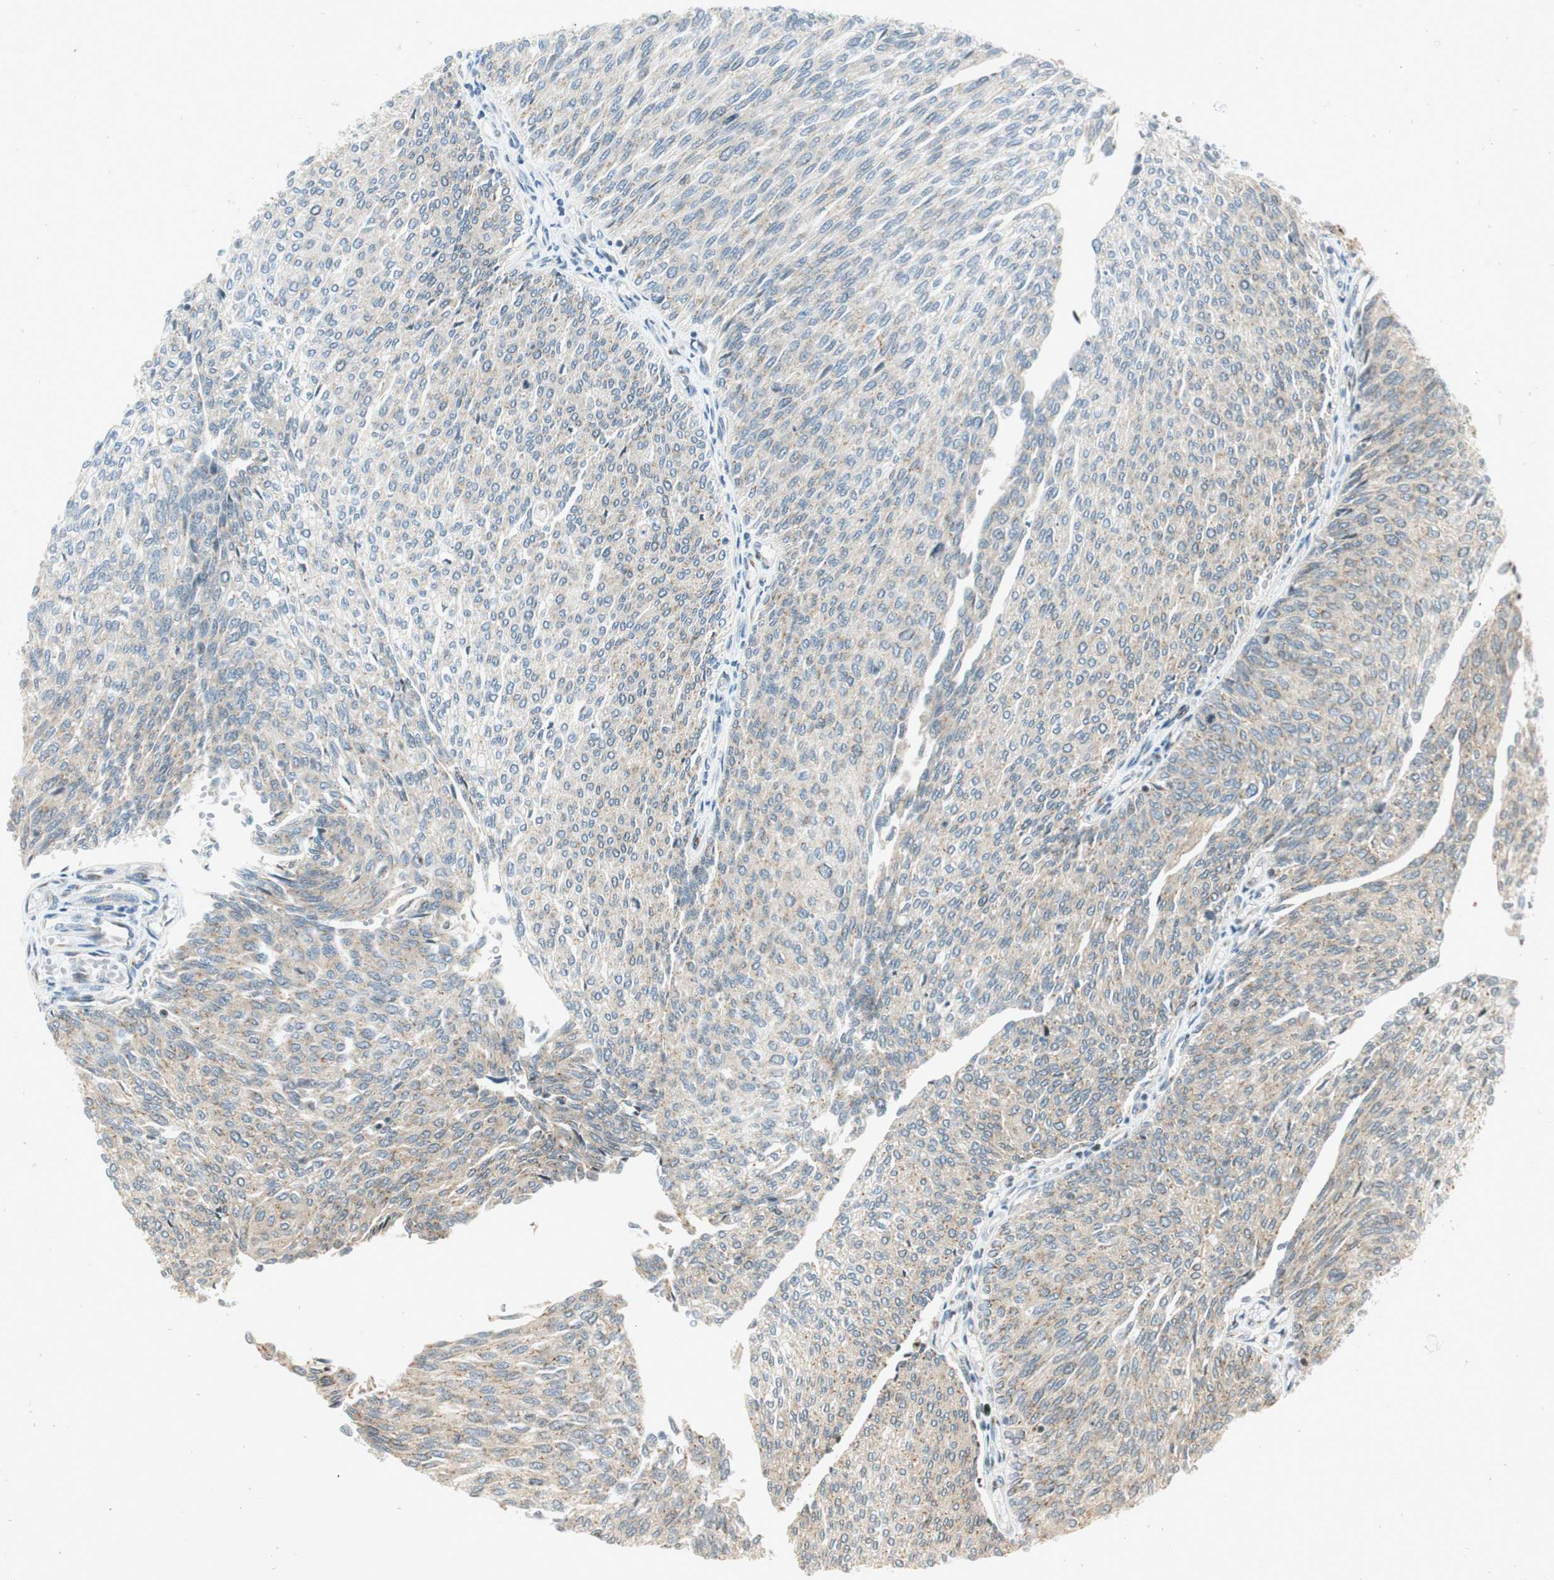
{"staining": {"intensity": "weak", "quantity": "<25%", "location": "cytoplasmic/membranous"}, "tissue": "urothelial cancer", "cell_type": "Tumor cells", "image_type": "cancer", "snomed": [{"axis": "morphology", "description": "Urothelial carcinoma, Low grade"}, {"axis": "topography", "description": "Urinary bladder"}], "caption": "Micrograph shows no protein expression in tumor cells of urothelial carcinoma (low-grade) tissue.", "gene": "NEO1", "patient": {"sex": "female", "age": 79}}